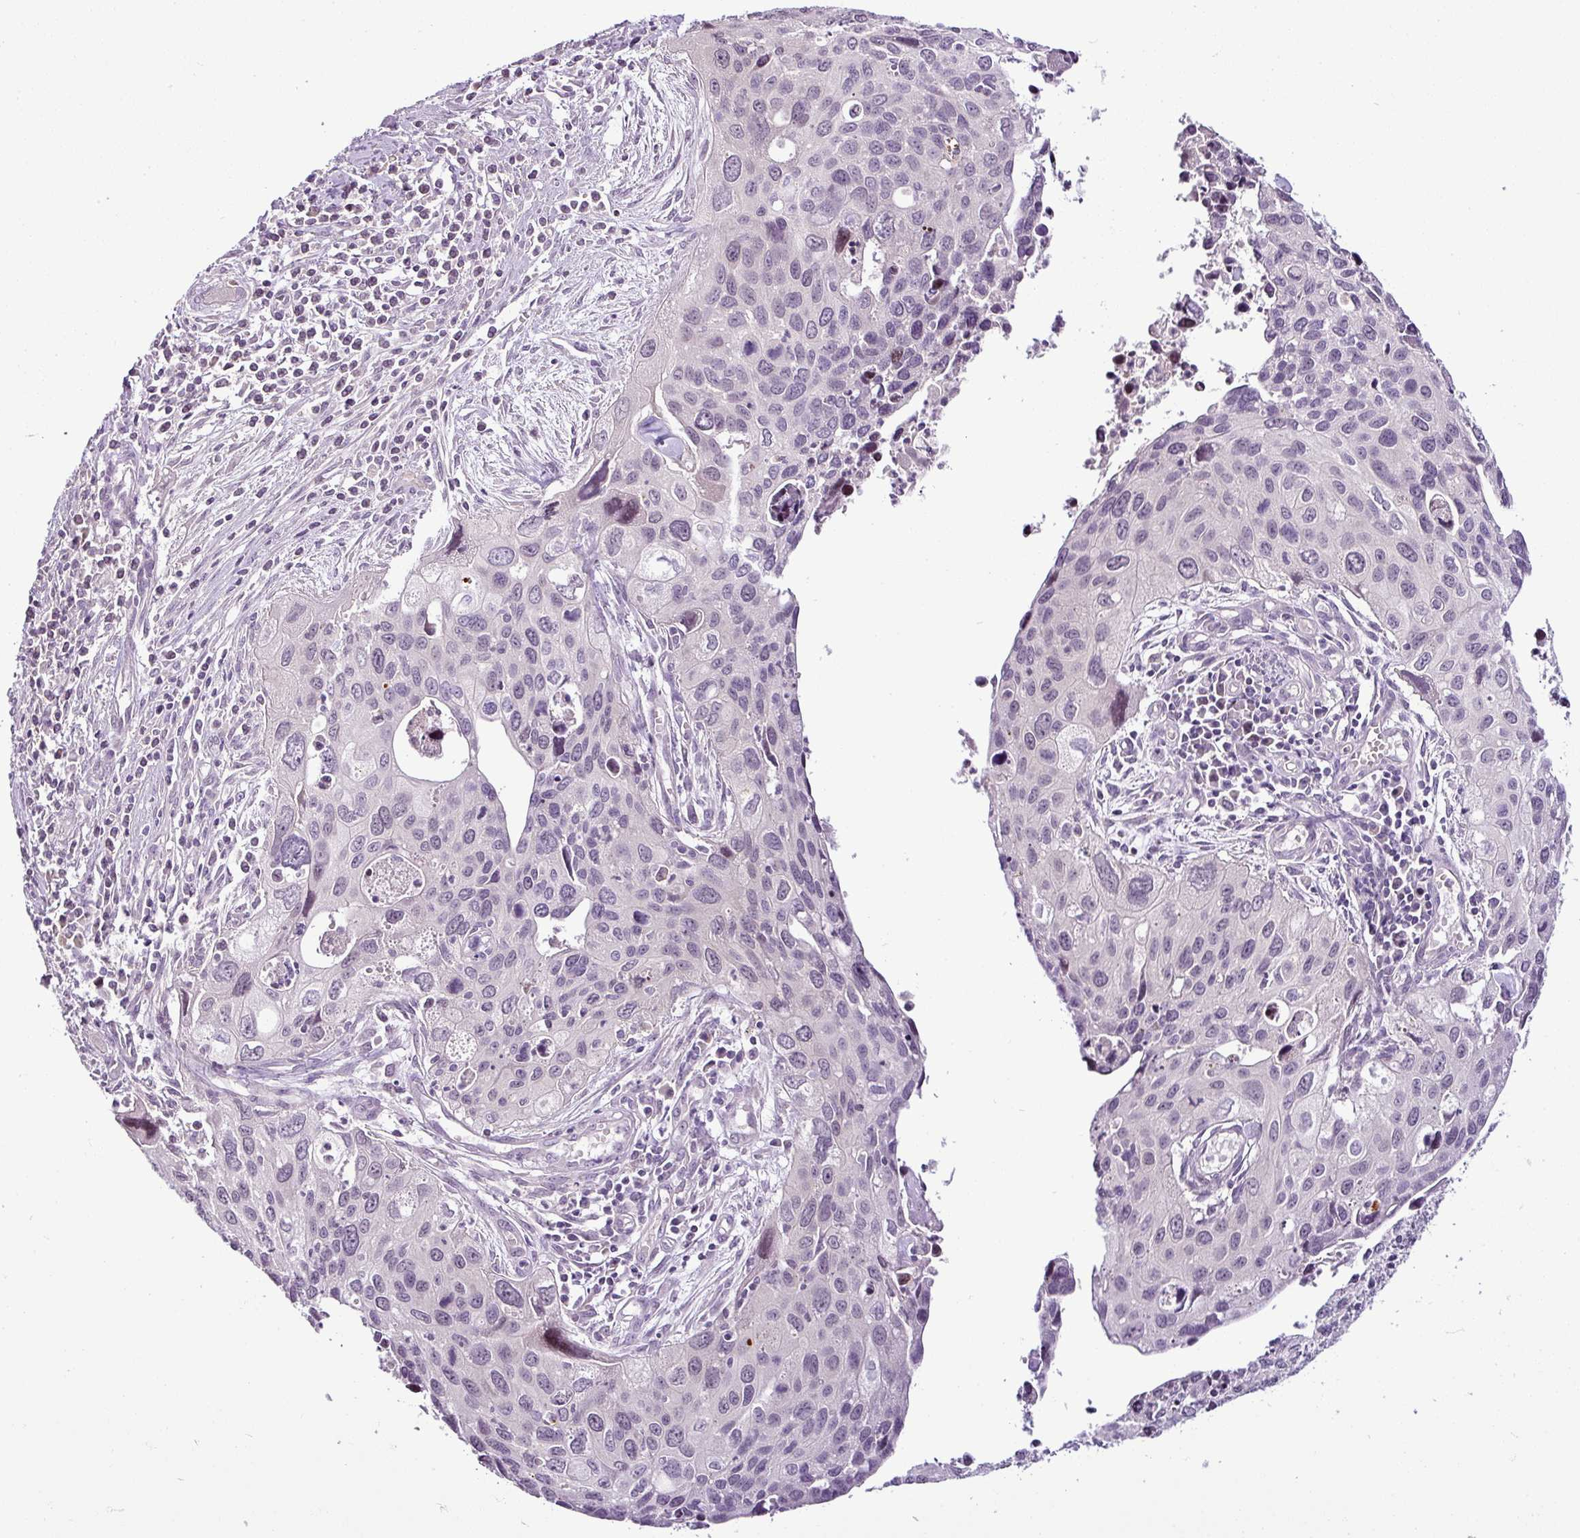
{"staining": {"intensity": "negative", "quantity": "none", "location": "none"}, "tissue": "cervical cancer", "cell_type": "Tumor cells", "image_type": "cancer", "snomed": [{"axis": "morphology", "description": "Squamous cell carcinoma, NOS"}, {"axis": "topography", "description": "Cervix"}], "caption": "A high-resolution micrograph shows immunohistochemistry staining of cervical cancer (squamous cell carcinoma), which exhibits no significant expression in tumor cells.", "gene": "TEX30", "patient": {"sex": "female", "age": 55}}